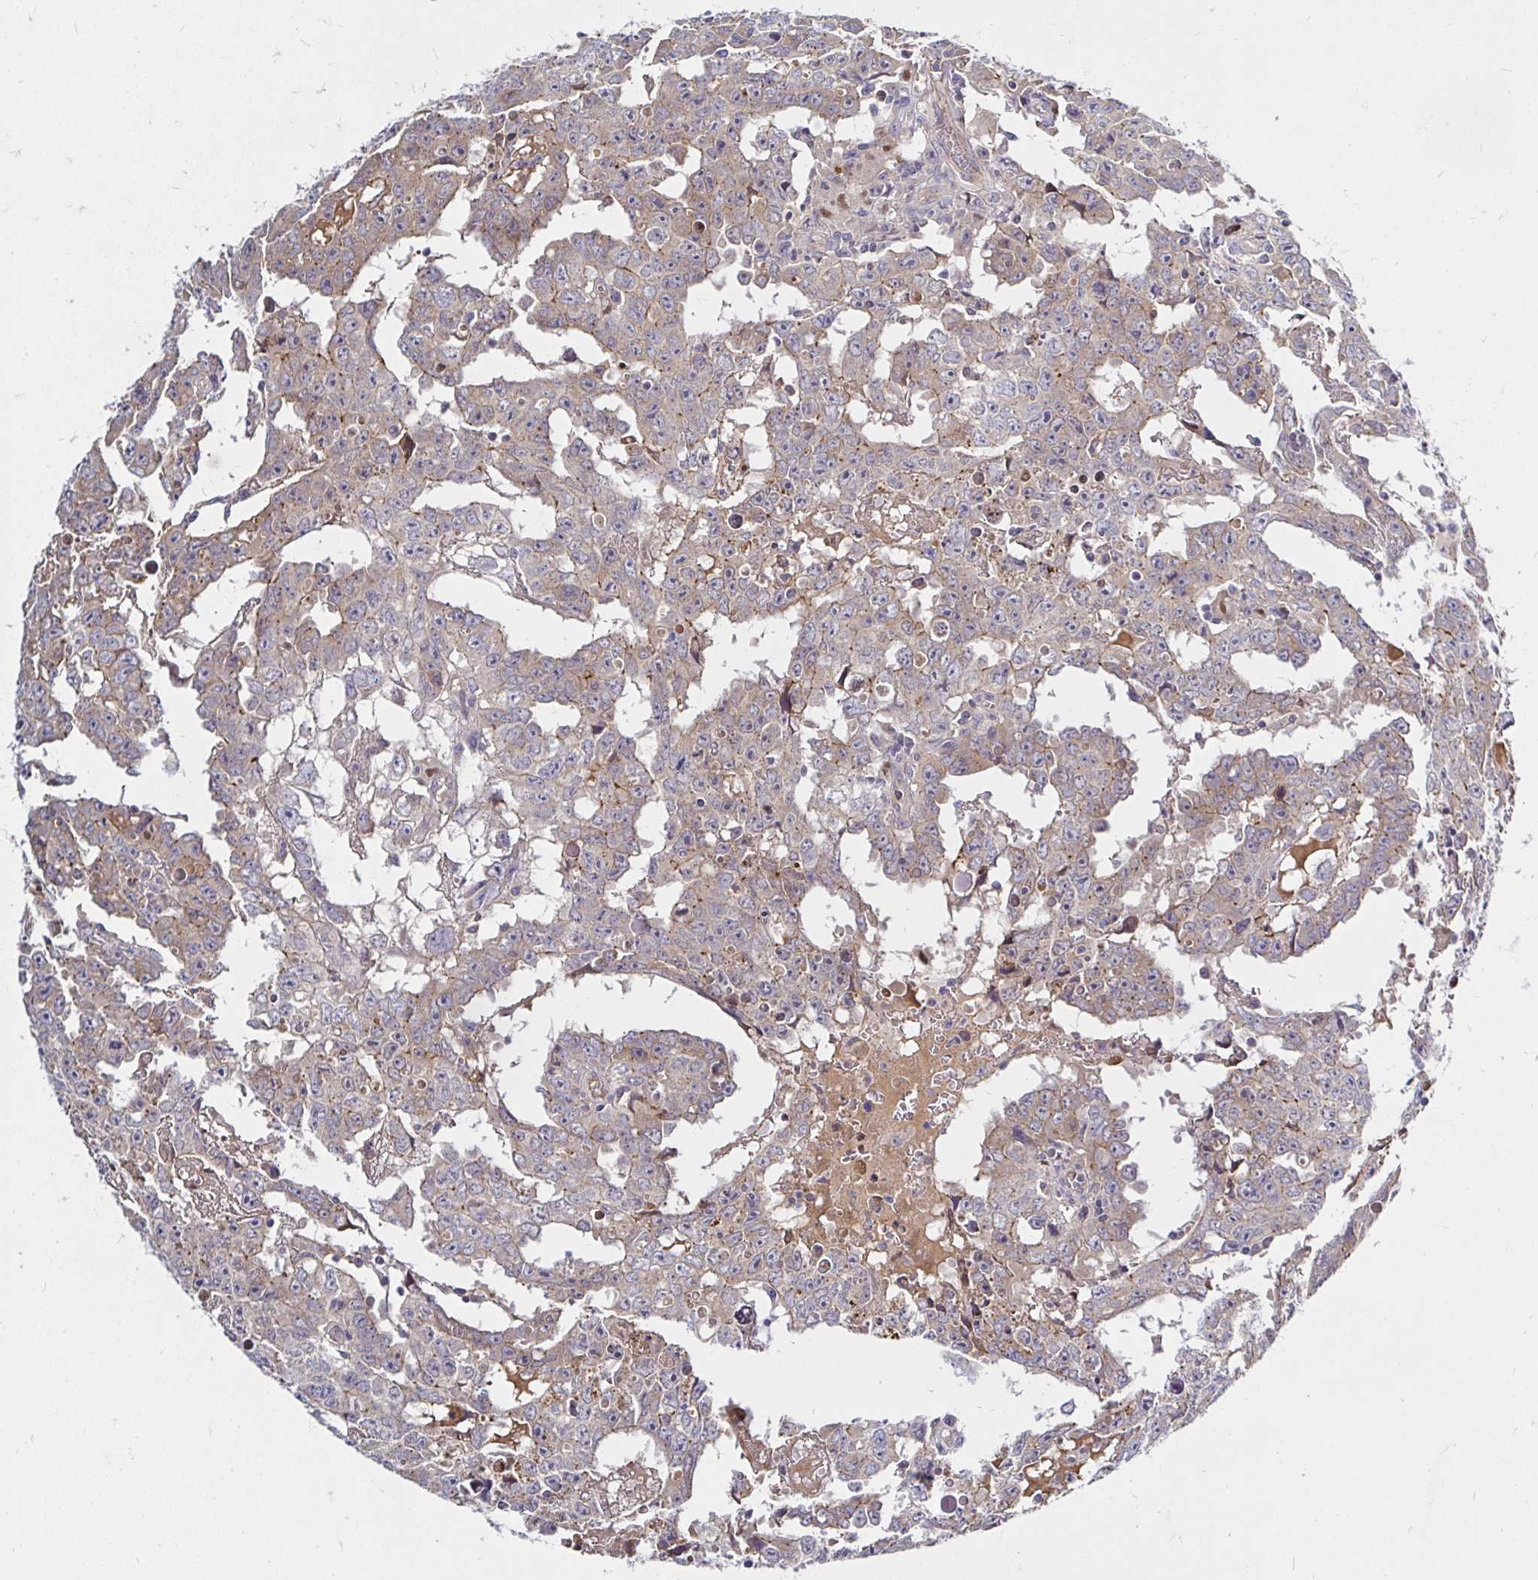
{"staining": {"intensity": "weak", "quantity": ">75%", "location": "cytoplasmic/membranous"}, "tissue": "testis cancer", "cell_type": "Tumor cells", "image_type": "cancer", "snomed": [{"axis": "morphology", "description": "Carcinoma, Embryonal, NOS"}, {"axis": "topography", "description": "Testis"}], "caption": "IHC photomicrograph of testis cancer (embryonal carcinoma) stained for a protein (brown), which shows low levels of weak cytoplasmic/membranous expression in about >75% of tumor cells.", "gene": "ARHGEF37", "patient": {"sex": "male", "age": 22}}